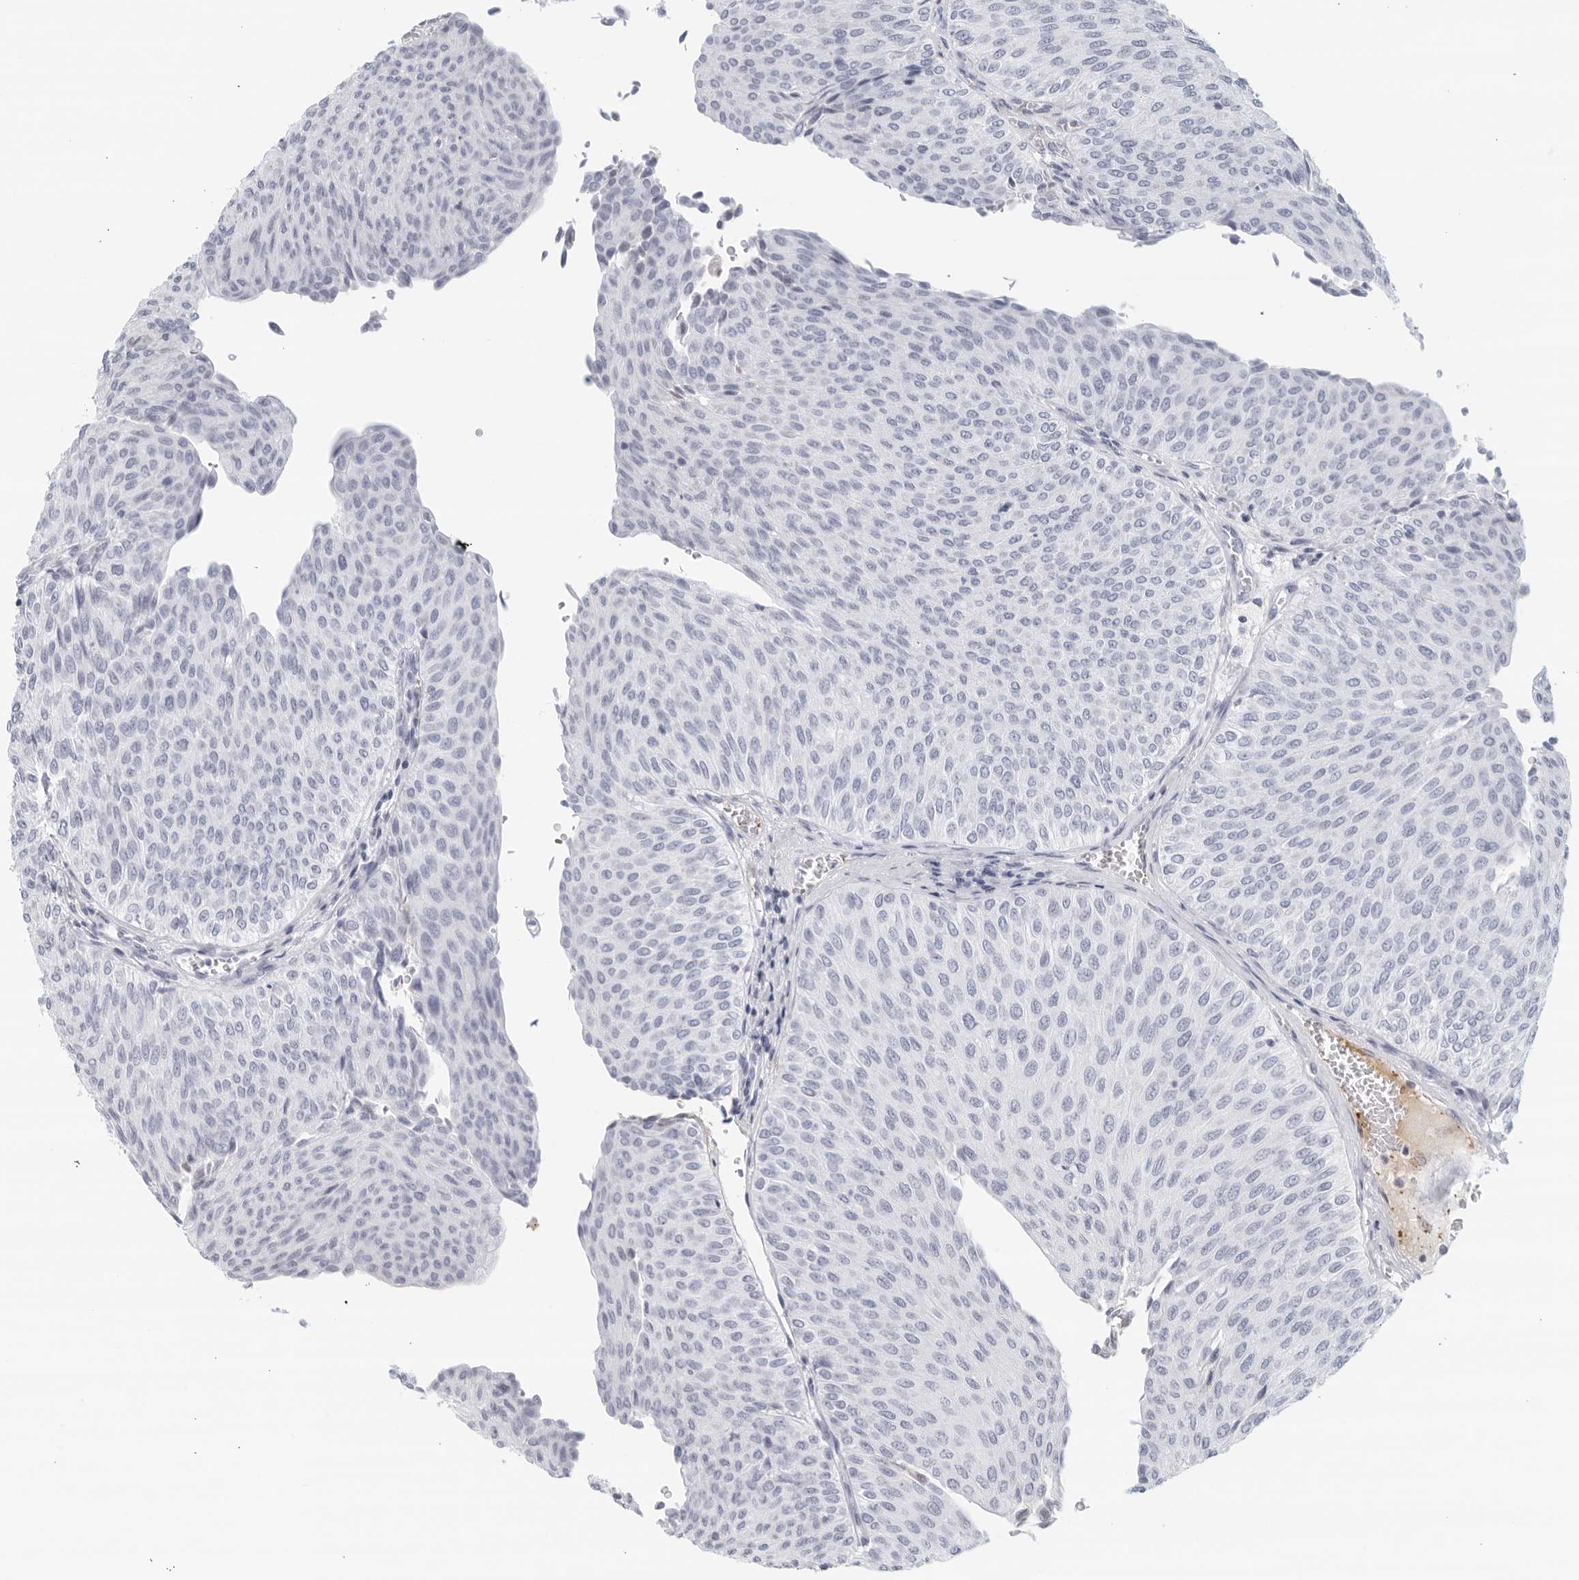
{"staining": {"intensity": "negative", "quantity": "none", "location": "none"}, "tissue": "urothelial cancer", "cell_type": "Tumor cells", "image_type": "cancer", "snomed": [{"axis": "morphology", "description": "Urothelial carcinoma, Low grade"}, {"axis": "topography", "description": "Urinary bladder"}], "caption": "Immunohistochemistry of low-grade urothelial carcinoma exhibits no staining in tumor cells.", "gene": "FGG", "patient": {"sex": "male", "age": 78}}